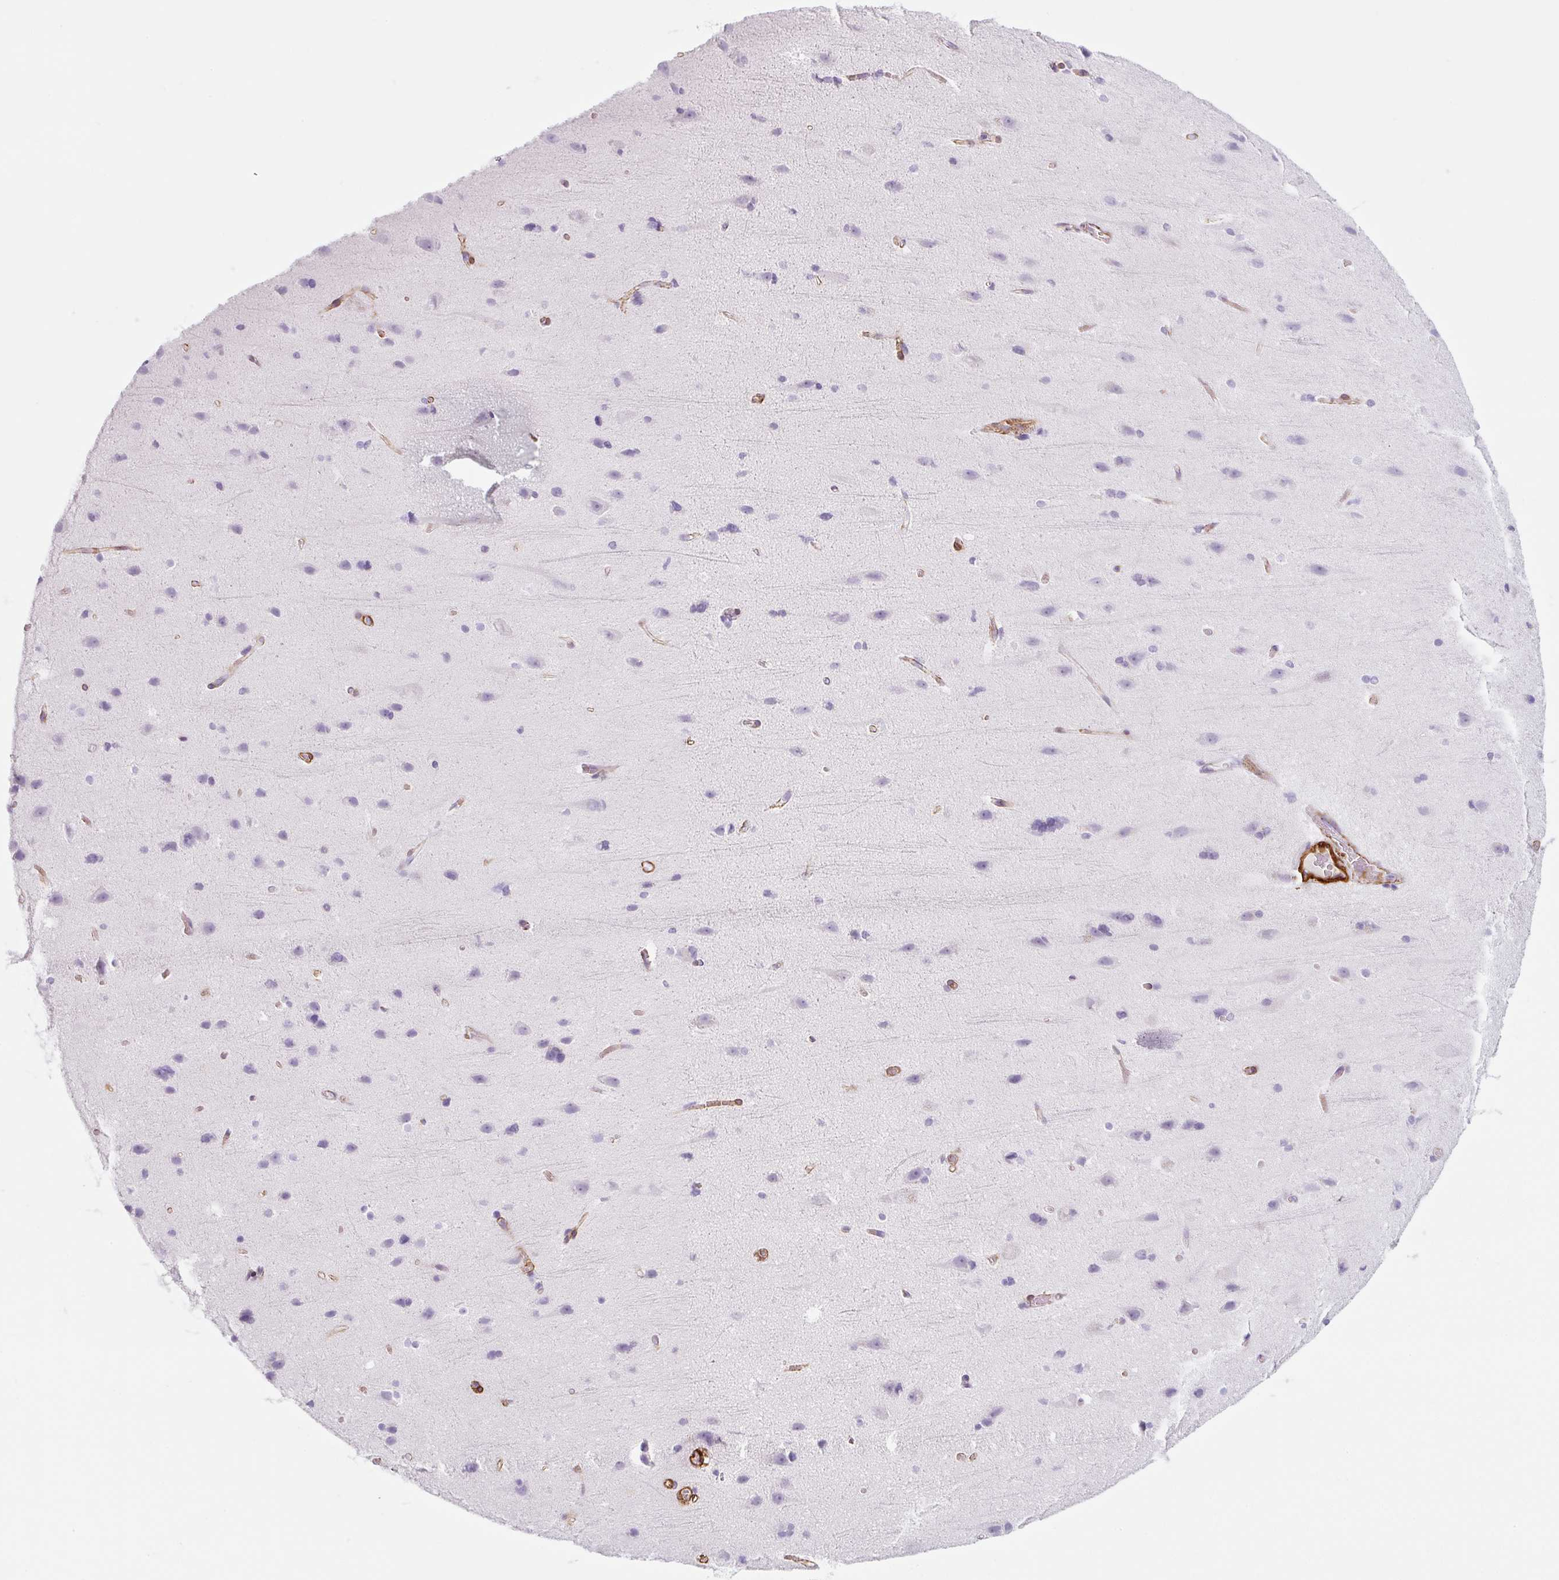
{"staining": {"intensity": "negative", "quantity": "none", "location": "none"}, "tissue": "cerebral cortex", "cell_type": "Endothelial cells", "image_type": "normal", "snomed": [{"axis": "morphology", "description": "Normal tissue, NOS"}, {"axis": "topography", "description": "Cerebral cortex"}], "caption": "Immunohistochemistry image of unremarkable cerebral cortex: cerebral cortex stained with DAB (3,3'-diaminobenzidine) demonstrates no significant protein expression in endothelial cells. (Brightfield microscopy of DAB immunohistochemistry (IHC) at high magnification).", "gene": "CAVIN3", "patient": {"sex": "male", "age": 37}}